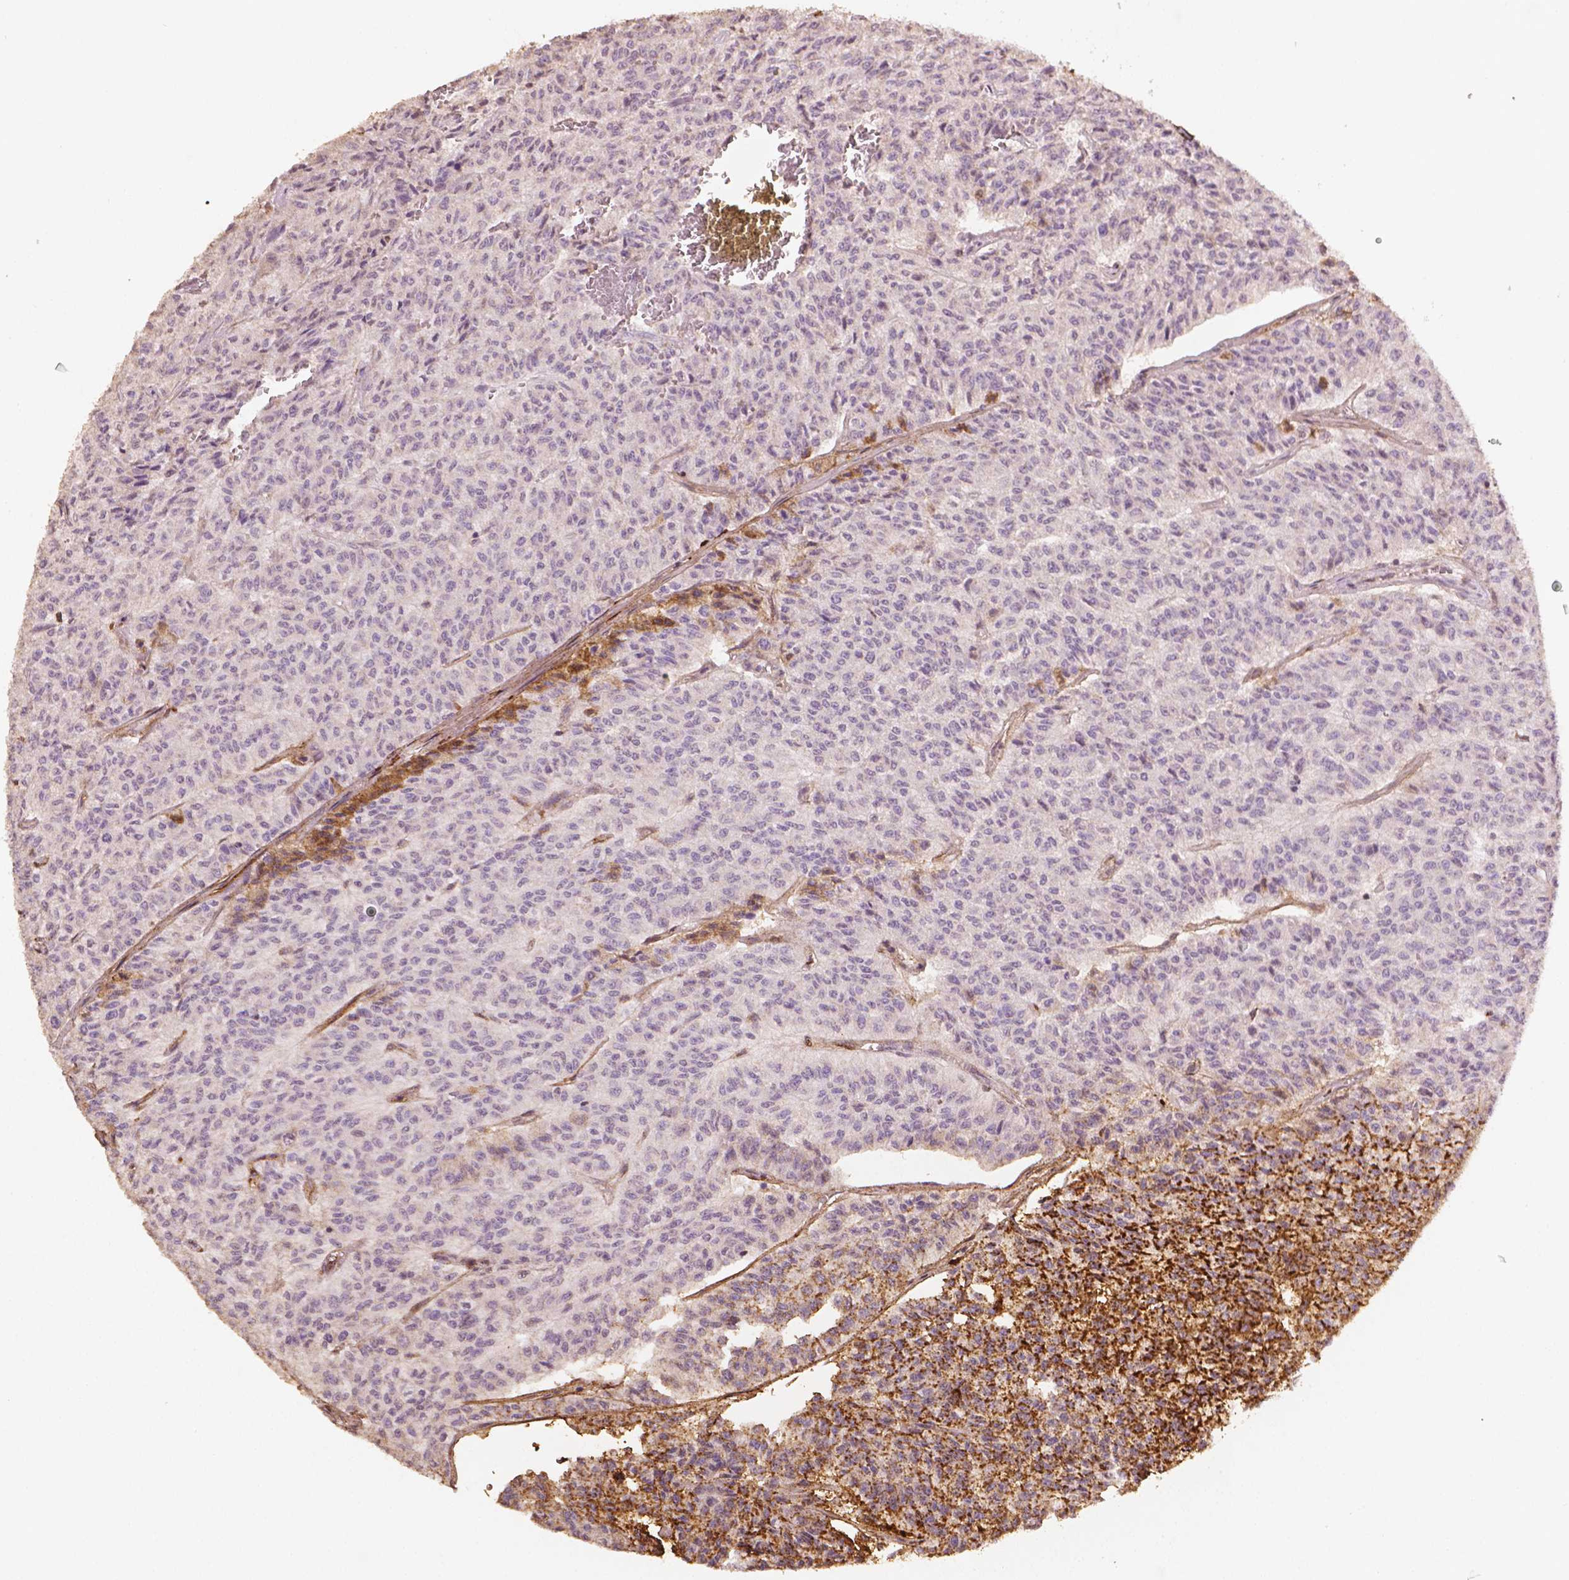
{"staining": {"intensity": "negative", "quantity": "none", "location": "none"}, "tissue": "carcinoid", "cell_type": "Tumor cells", "image_type": "cancer", "snomed": [{"axis": "morphology", "description": "Carcinoid, malignant, NOS"}, {"axis": "topography", "description": "Lung"}], "caption": "DAB (3,3'-diaminobenzidine) immunohistochemical staining of malignant carcinoid shows no significant positivity in tumor cells. (DAB immunohistochemistry (IHC) visualized using brightfield microscopy, high magnification).", "gene": "DCN", "patient": {"sex": "male", "age": 71}}